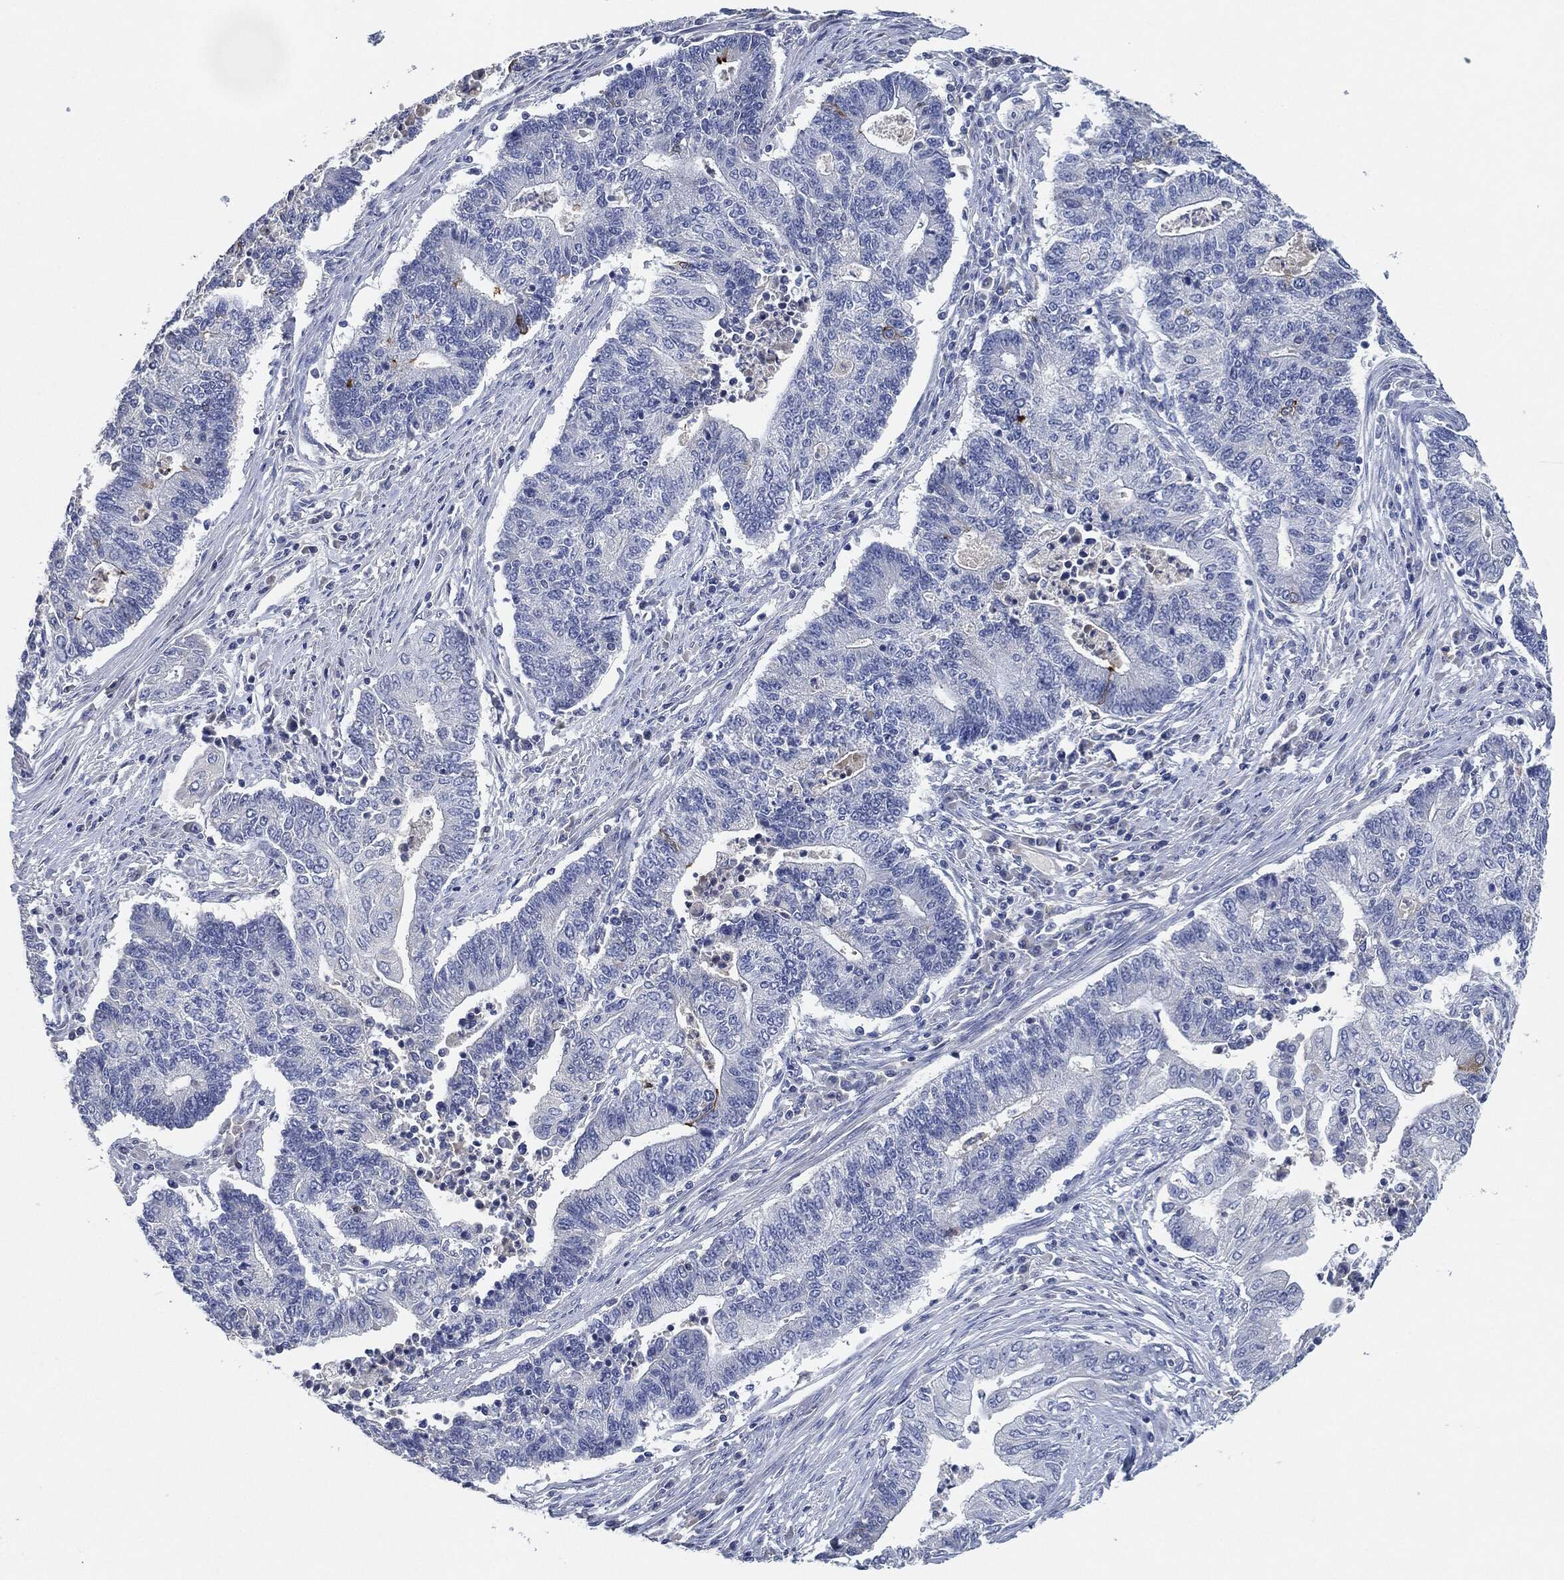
{"staining": {"intensity": "negative", "quantity": "none", "location": "none"}, "tissue": "endometrial cancer", "cell_type": "Tumor cells", "image_type": "cancer", "snomed": [{"axis": "morphology", "description": "Adenocarcinoma, NOS"}, {"axis": "topography", "description": "Uterus"}, {"axis": "topography", "description": "Endometrium"}], "caption": "Tumor cells show no significant protein expression in adenocarcinoma (endometrial). (DAB (3,3'-diaminobenzidine) immunohistochemistry (IHC) with hematoxylin counter stain).", "gene": "NTRK1", "patient": {"sex": "female", "age": 54}}